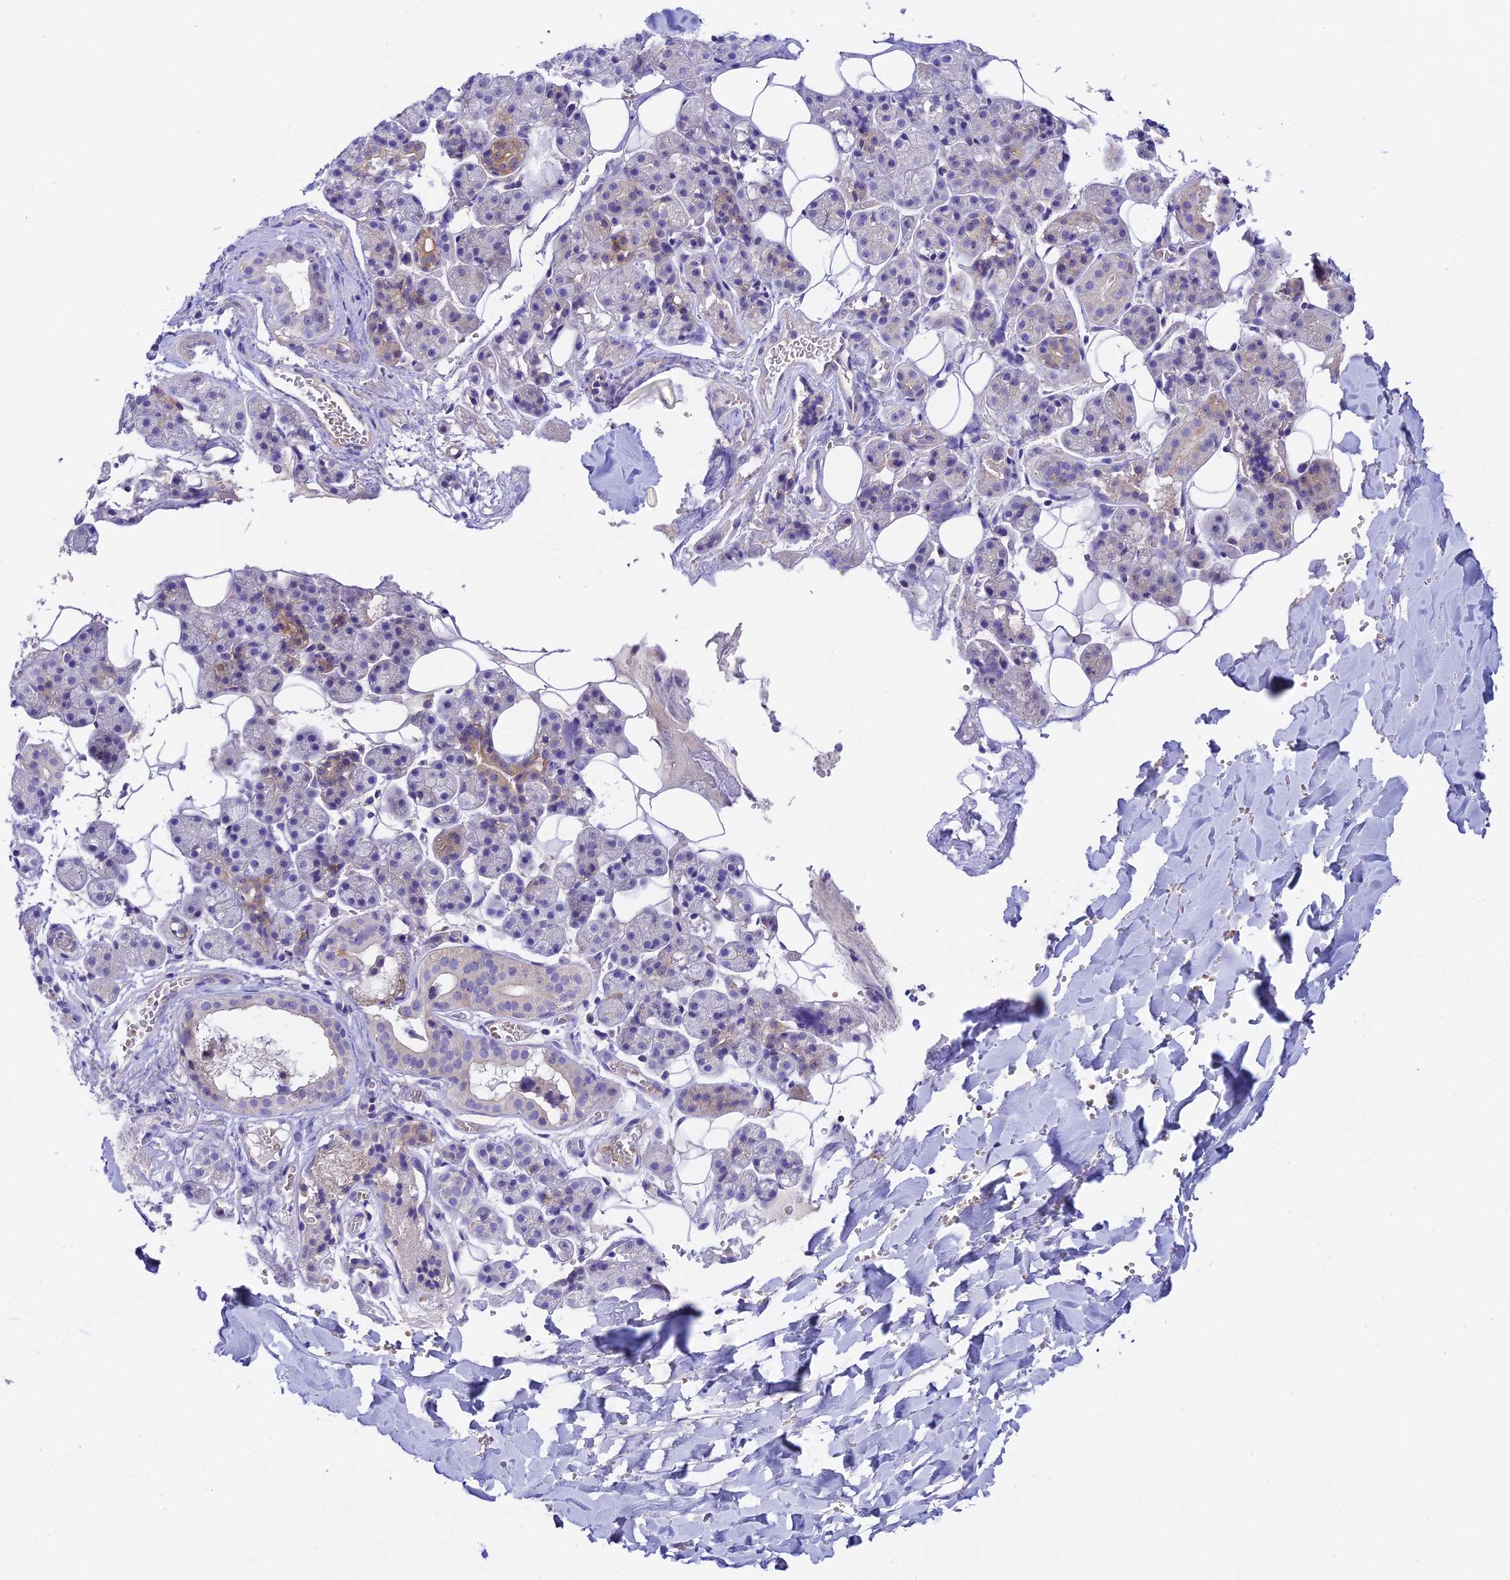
{"staining": {"intensity": "moderate", "quantity": "<25%", "location": "cytoplasmic/membranous"}, "tissue": "salivary gland", "cell_type": "Glandular cells", "image_type": "normal", "snomed": [{"axis": "morphology", "description": "Normal tissue, NOS"}, {"axis": "topography", "description": "Salivary gland"}], "caption": "Moderate cytoplasmic/membranous protein expression is seen in about <25% of glandular cells in salivary gland. The staining was performed using DAB to visualize the protein expression in brown, while the nuclei were stained in blue with hematoxylin (Magnification: 20x).", "gene": "DUSP29", "patient": {"sex": "female", "age": 33}}